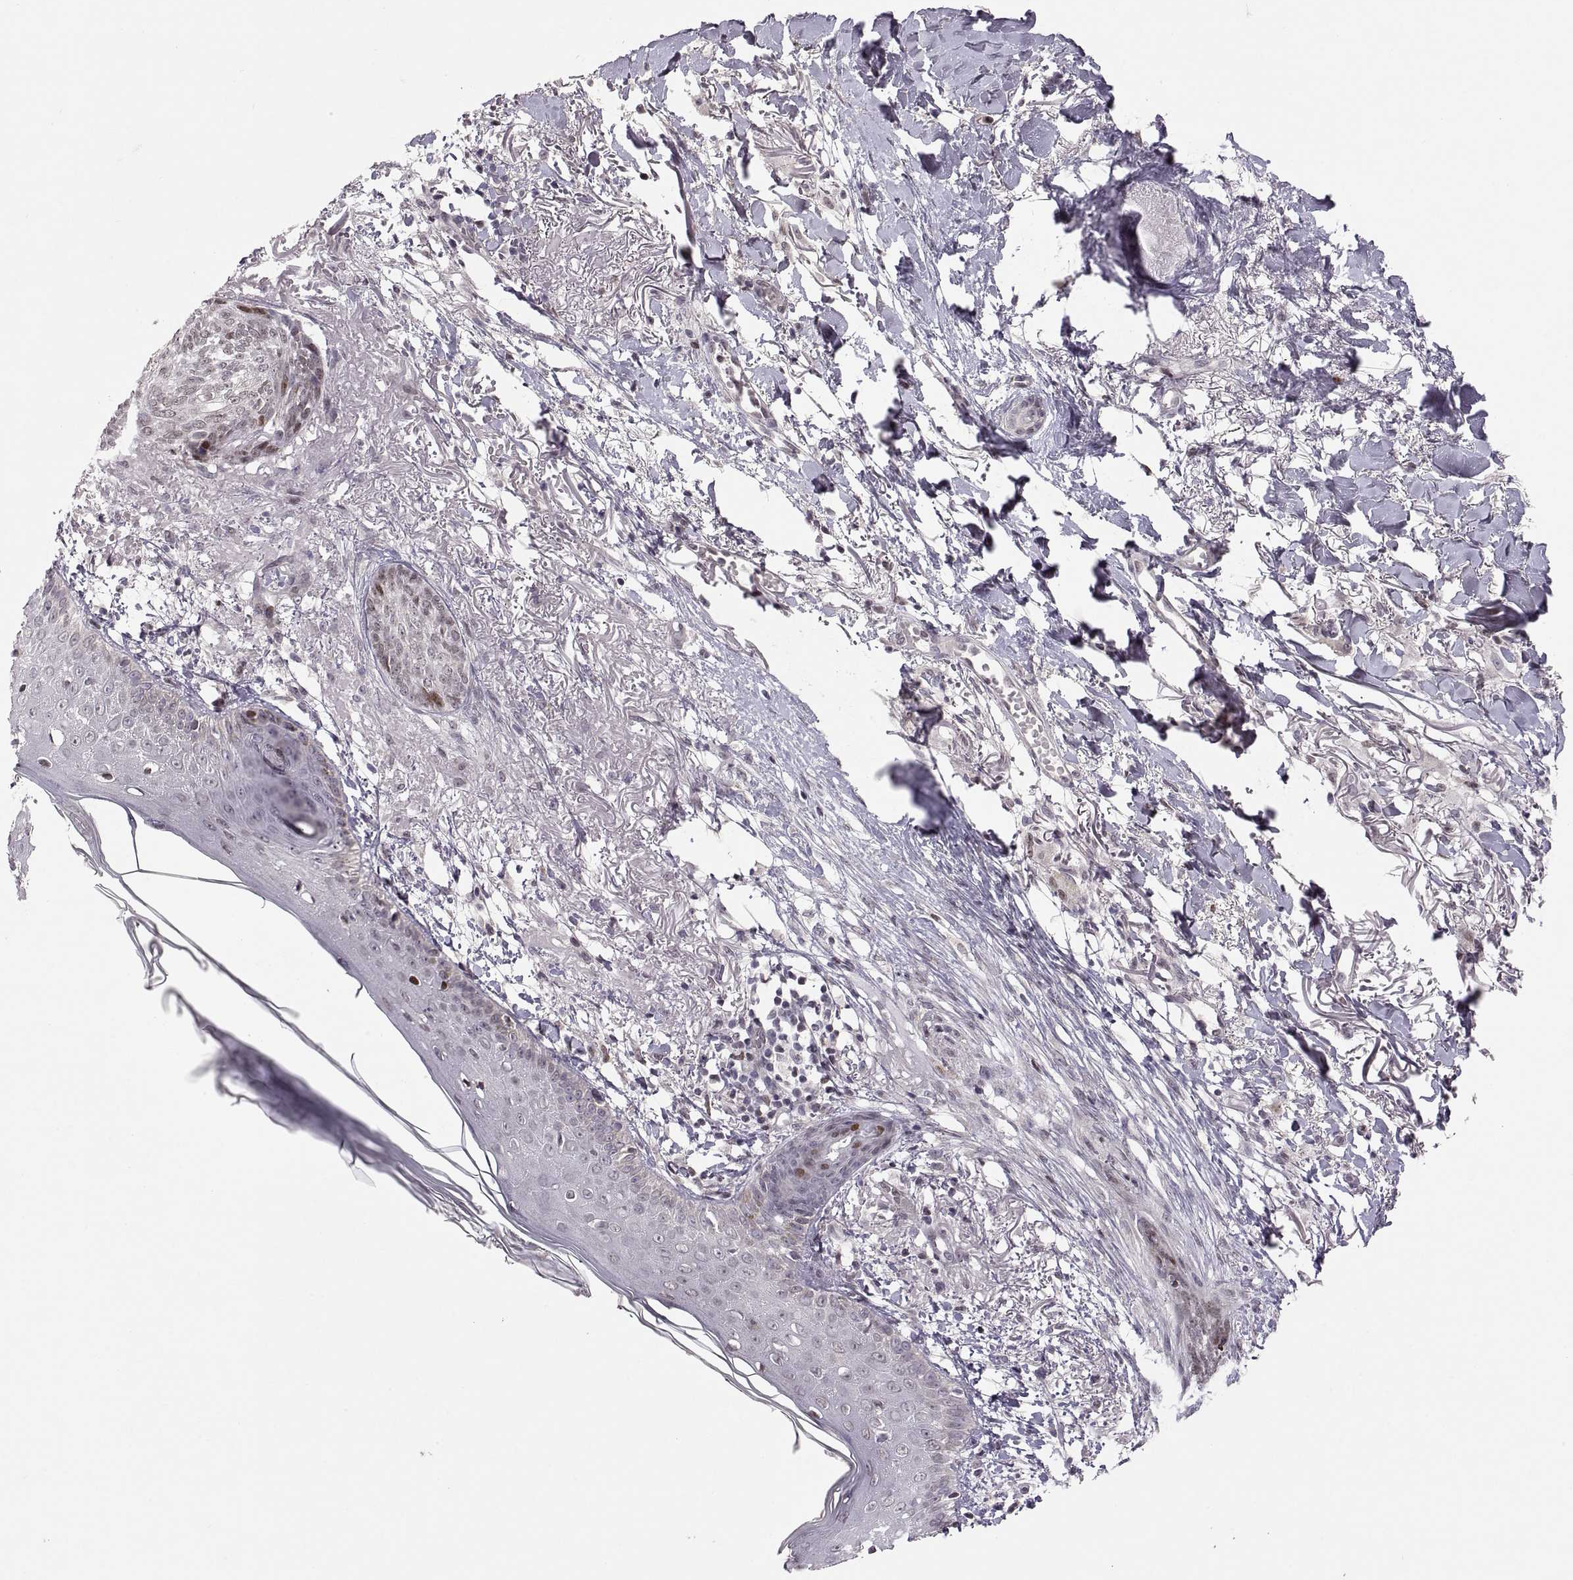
{"staining": {"intensity": "strong", "quantity": "<25%", "location": "nuclear"}, "tissue": "skin cancer", "cell_type": "Tumor cells", "image_type": "cancer", "snomed": [{"axis": "morphology", "description": "Normal tissue, NOS"}, {"axis": "morphology", "description": "Basal cell carcinoma"}, {"axis": "topography", "description": "Skin"}], "caption": "Skin cancer (basal cell carcinoma) was stained to show a protein in brown. There is medium levels of strong nuclear positivity in approximately <25% of tumor cells.", "gene": "SNAI1", "patient": {"sex": "male", "age": 84}}